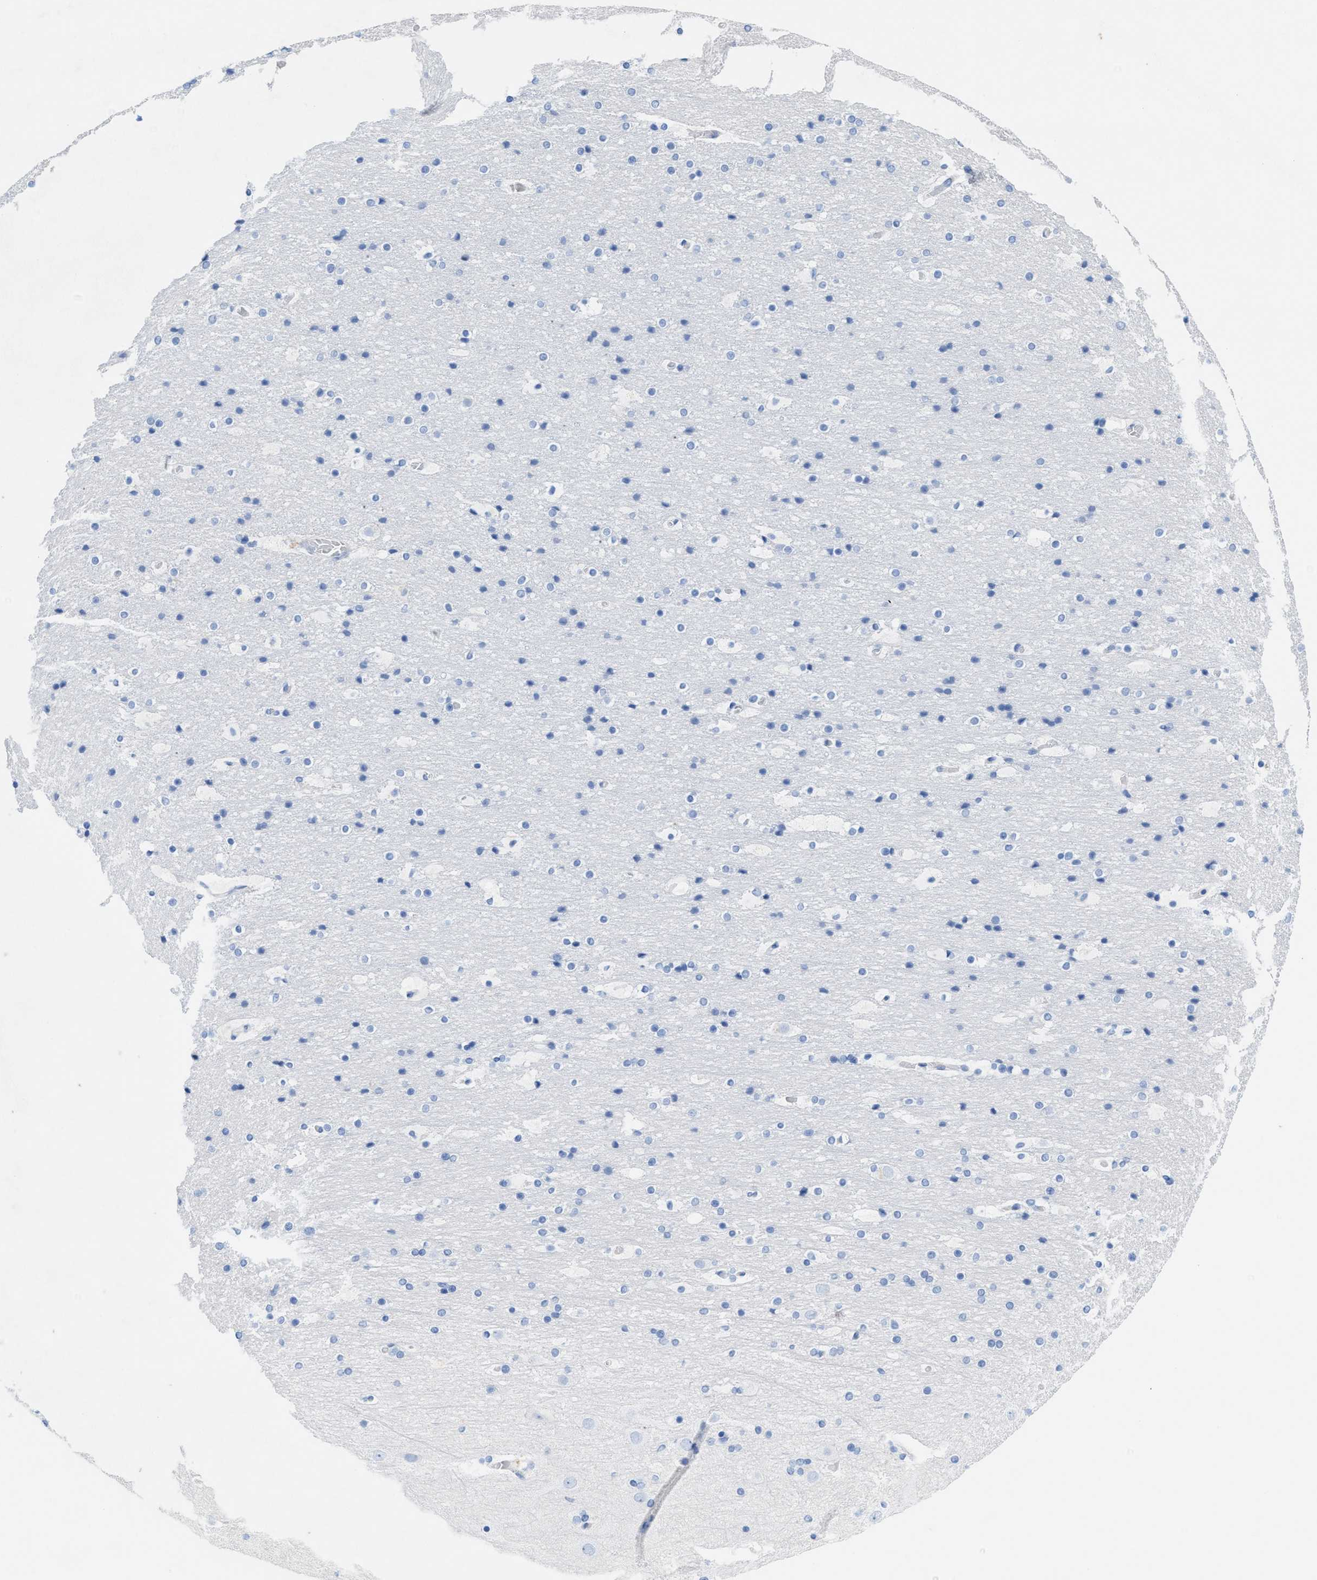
{"staining": {"intensity": "negative", "quantity": "none", "location": "none"}, "tissue": "cerebral cortex", "cell_type": "Endothelial cells", "image_type": "normal", "snomed": [{"axis": "morphology", "description": "Normal tissue, NOS"}, {"axis": "topography", "description": "Cerebral cortex"}], "caption": "Endothelial cells show no significant expression in unremarkable cerebral cortex. (DAB (3,3'-diaminobenzidine) IHC visualized using brightfield microscopy, high magnification).", "gene": "ANKFN1", "patient": {"sex": "male", "age": 57}}